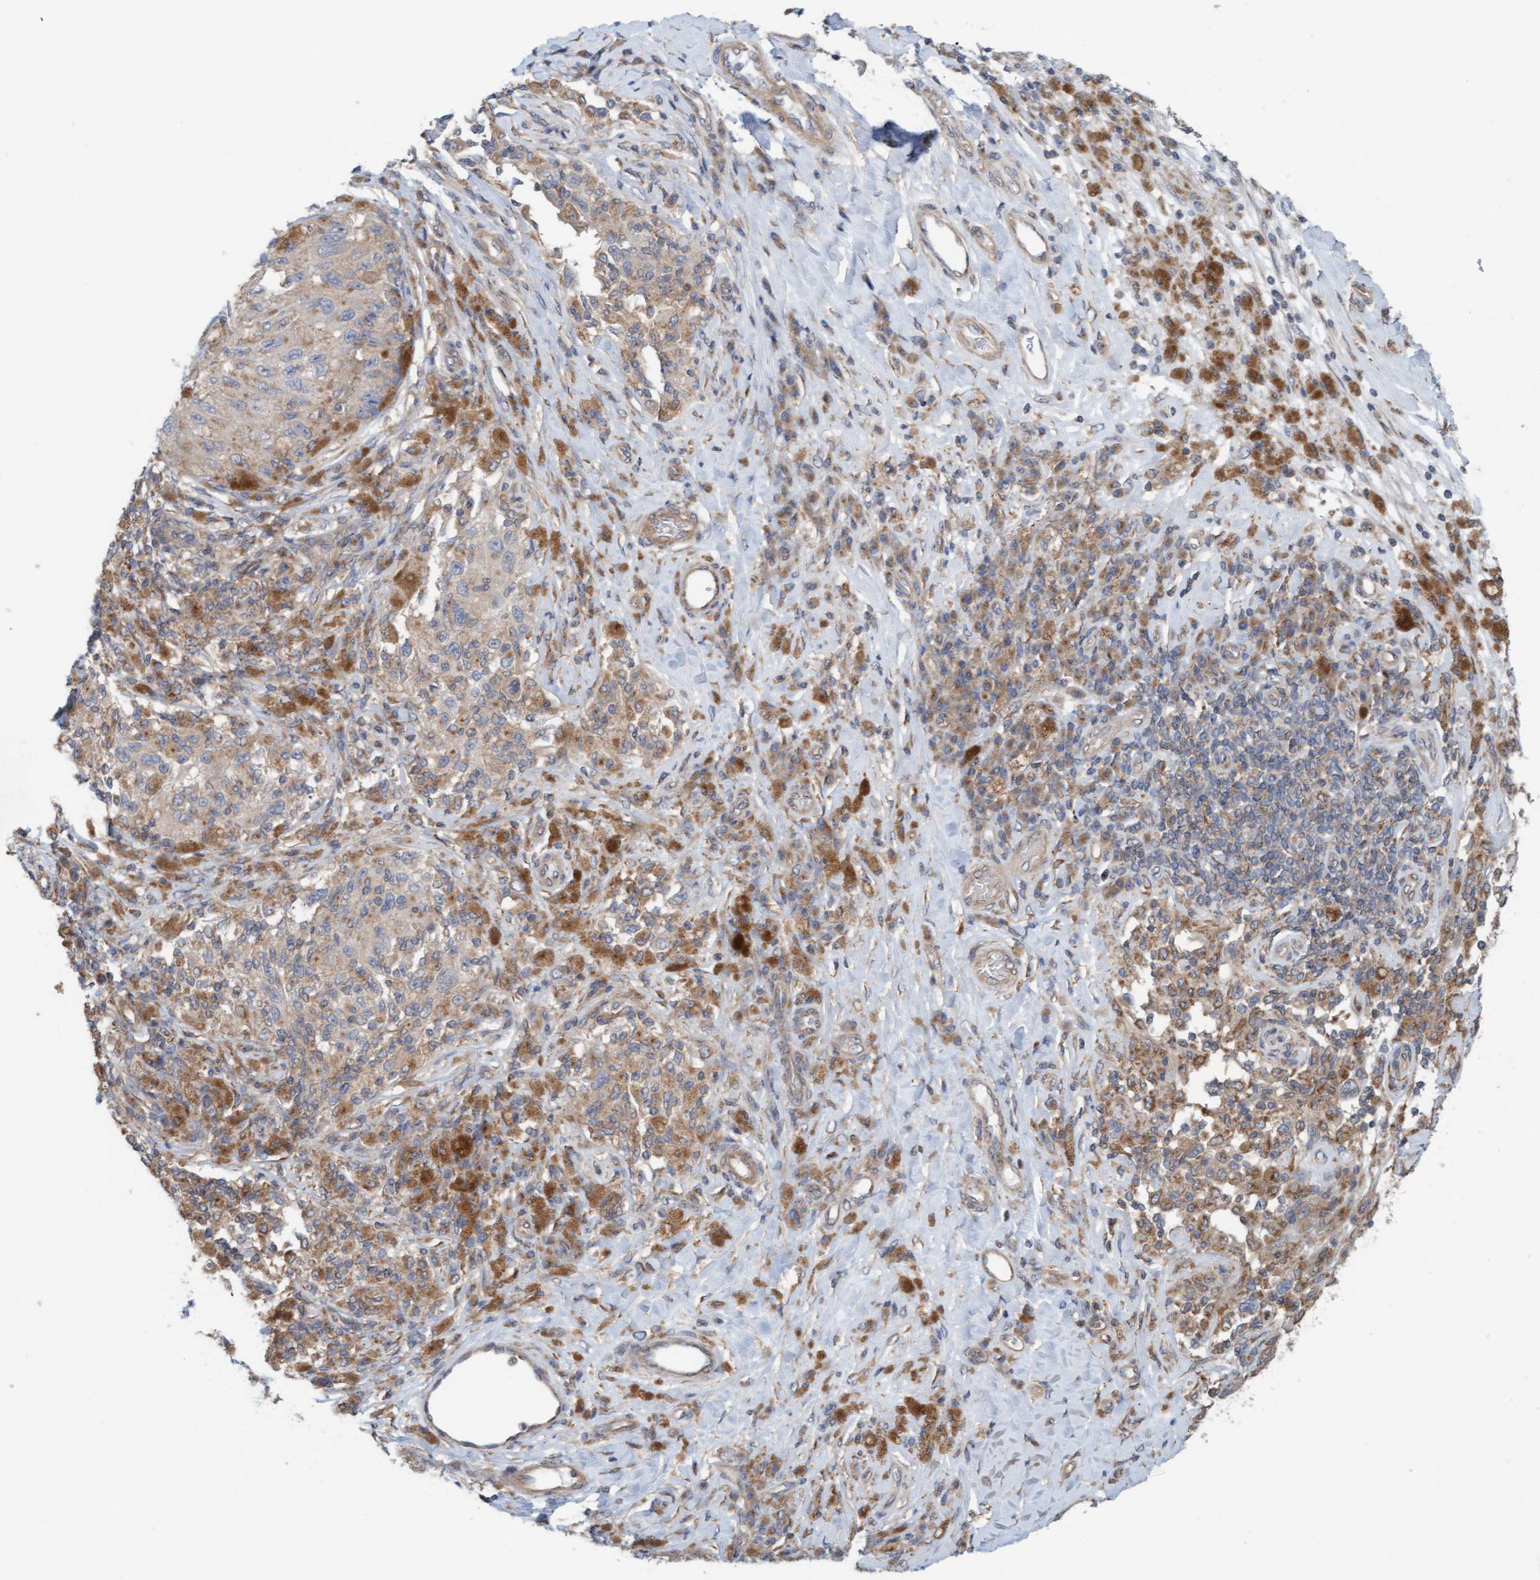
{"staining": {"intensity": "weak", "quantity": "<25%", "location": "cytoplasmic/membranous"}, "tissue": "melanoma", "cell_type": "Tumor cells", "image_type": "cancer", "snomed": [{"axis": "morphology", "description": "Malignant melanoma, NOS"}, {"axis": "topography", "description": "Skin"}], "caption": "Tumor cells show no significant protein expression in malignant melanoma.", "gene": "UBAP1", "patient": {"sex": "female", "age": 73}}